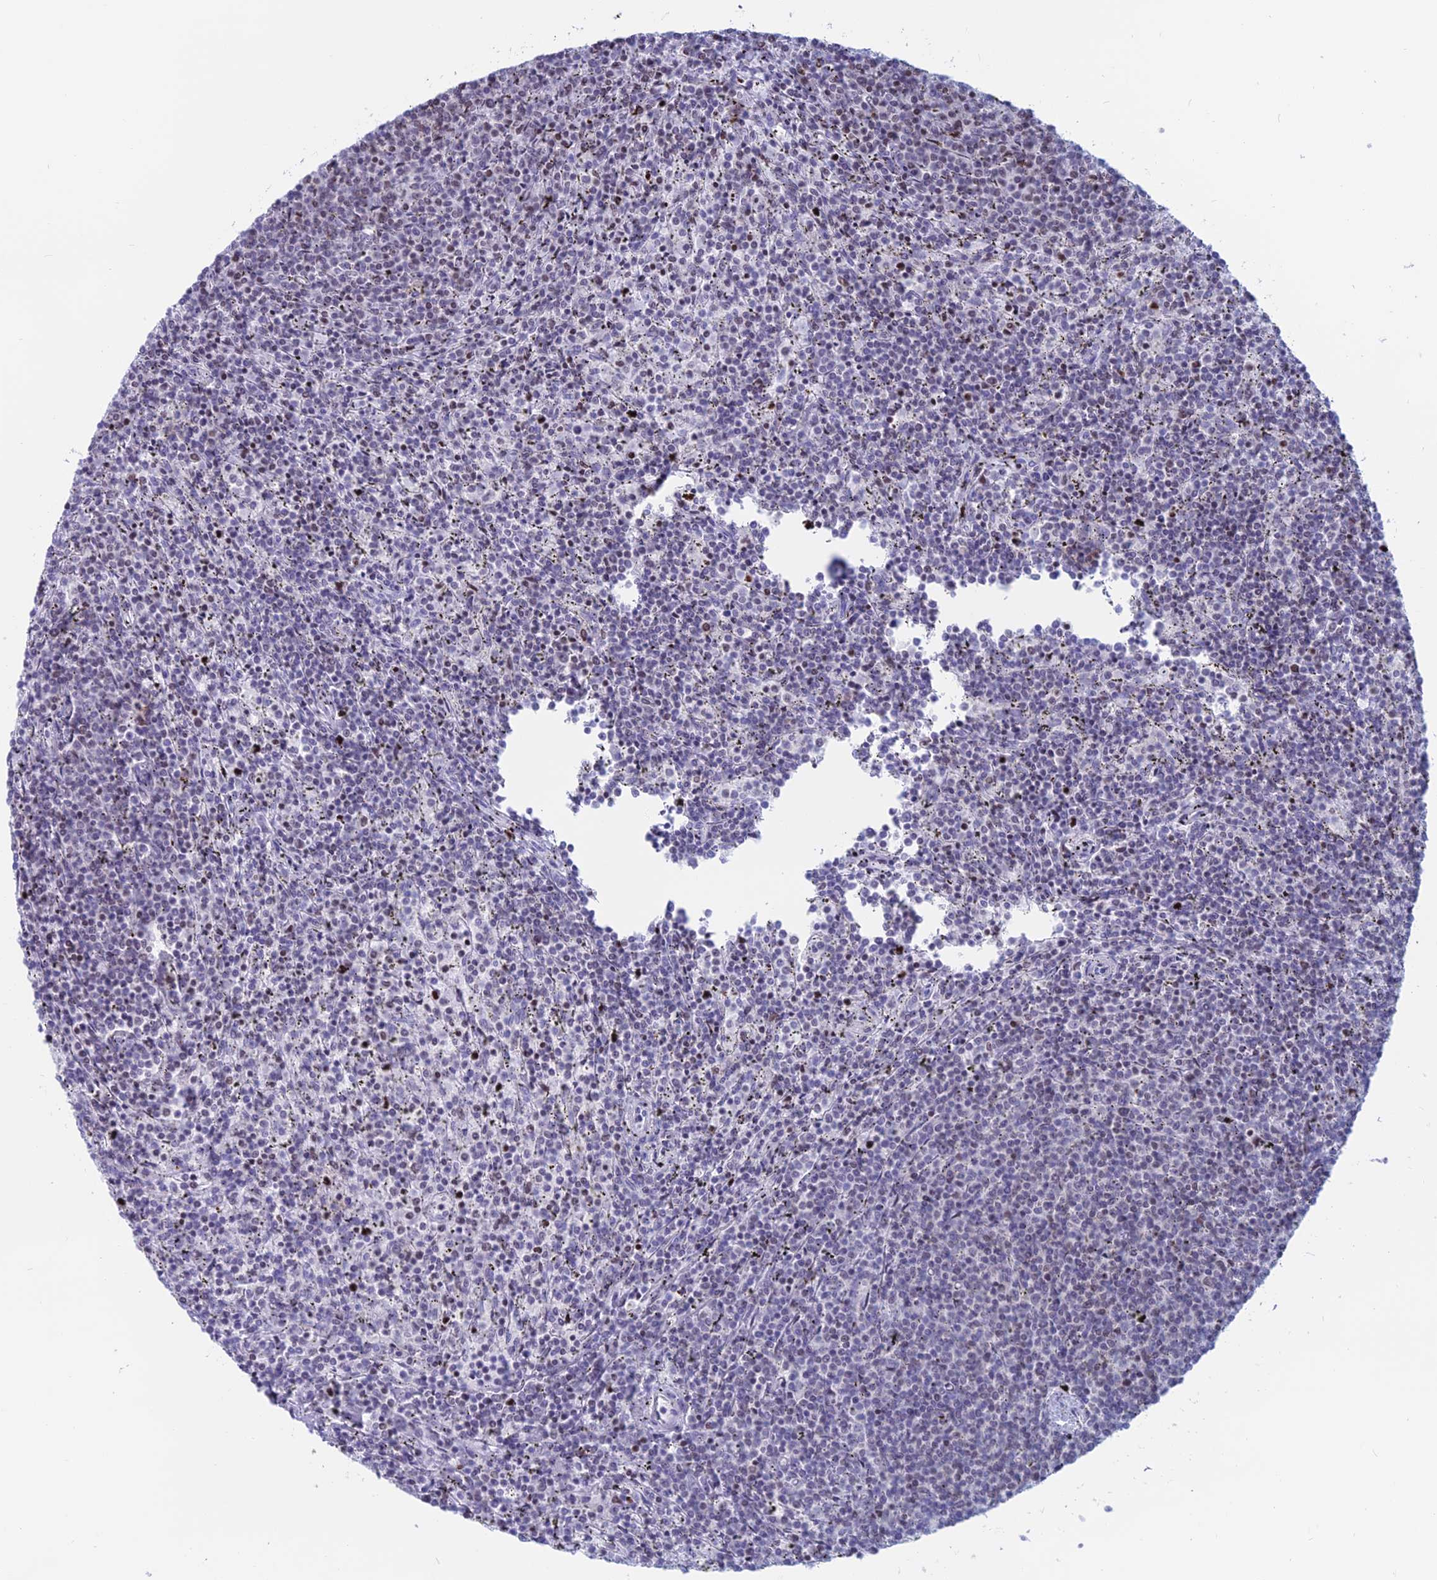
{"staining": {"intensity": "negative", "quantity": "none", "location": "none"}, "tissue": "lymphoma", "cell_type": "Tumor cells", "image_type": "cancer", "snomed": [{"axis": "morphology", "description": "Malignant lymphoma, non-Hodgkin's type, Low grade"}, {"axis": "topography", "description": "Spleen"}], "caption": "An image of low-grade malignant lymphoma, non-Hodgkin's type stained for a protein demonstrates no brown staining in tumor cells. (Stains: DAB IHC with hematoxylin counter stain, Microscopy: brightfield microscopy at high magnification).", "gene": "CERS6", "patient": {"sex": "female", "age": 50}}